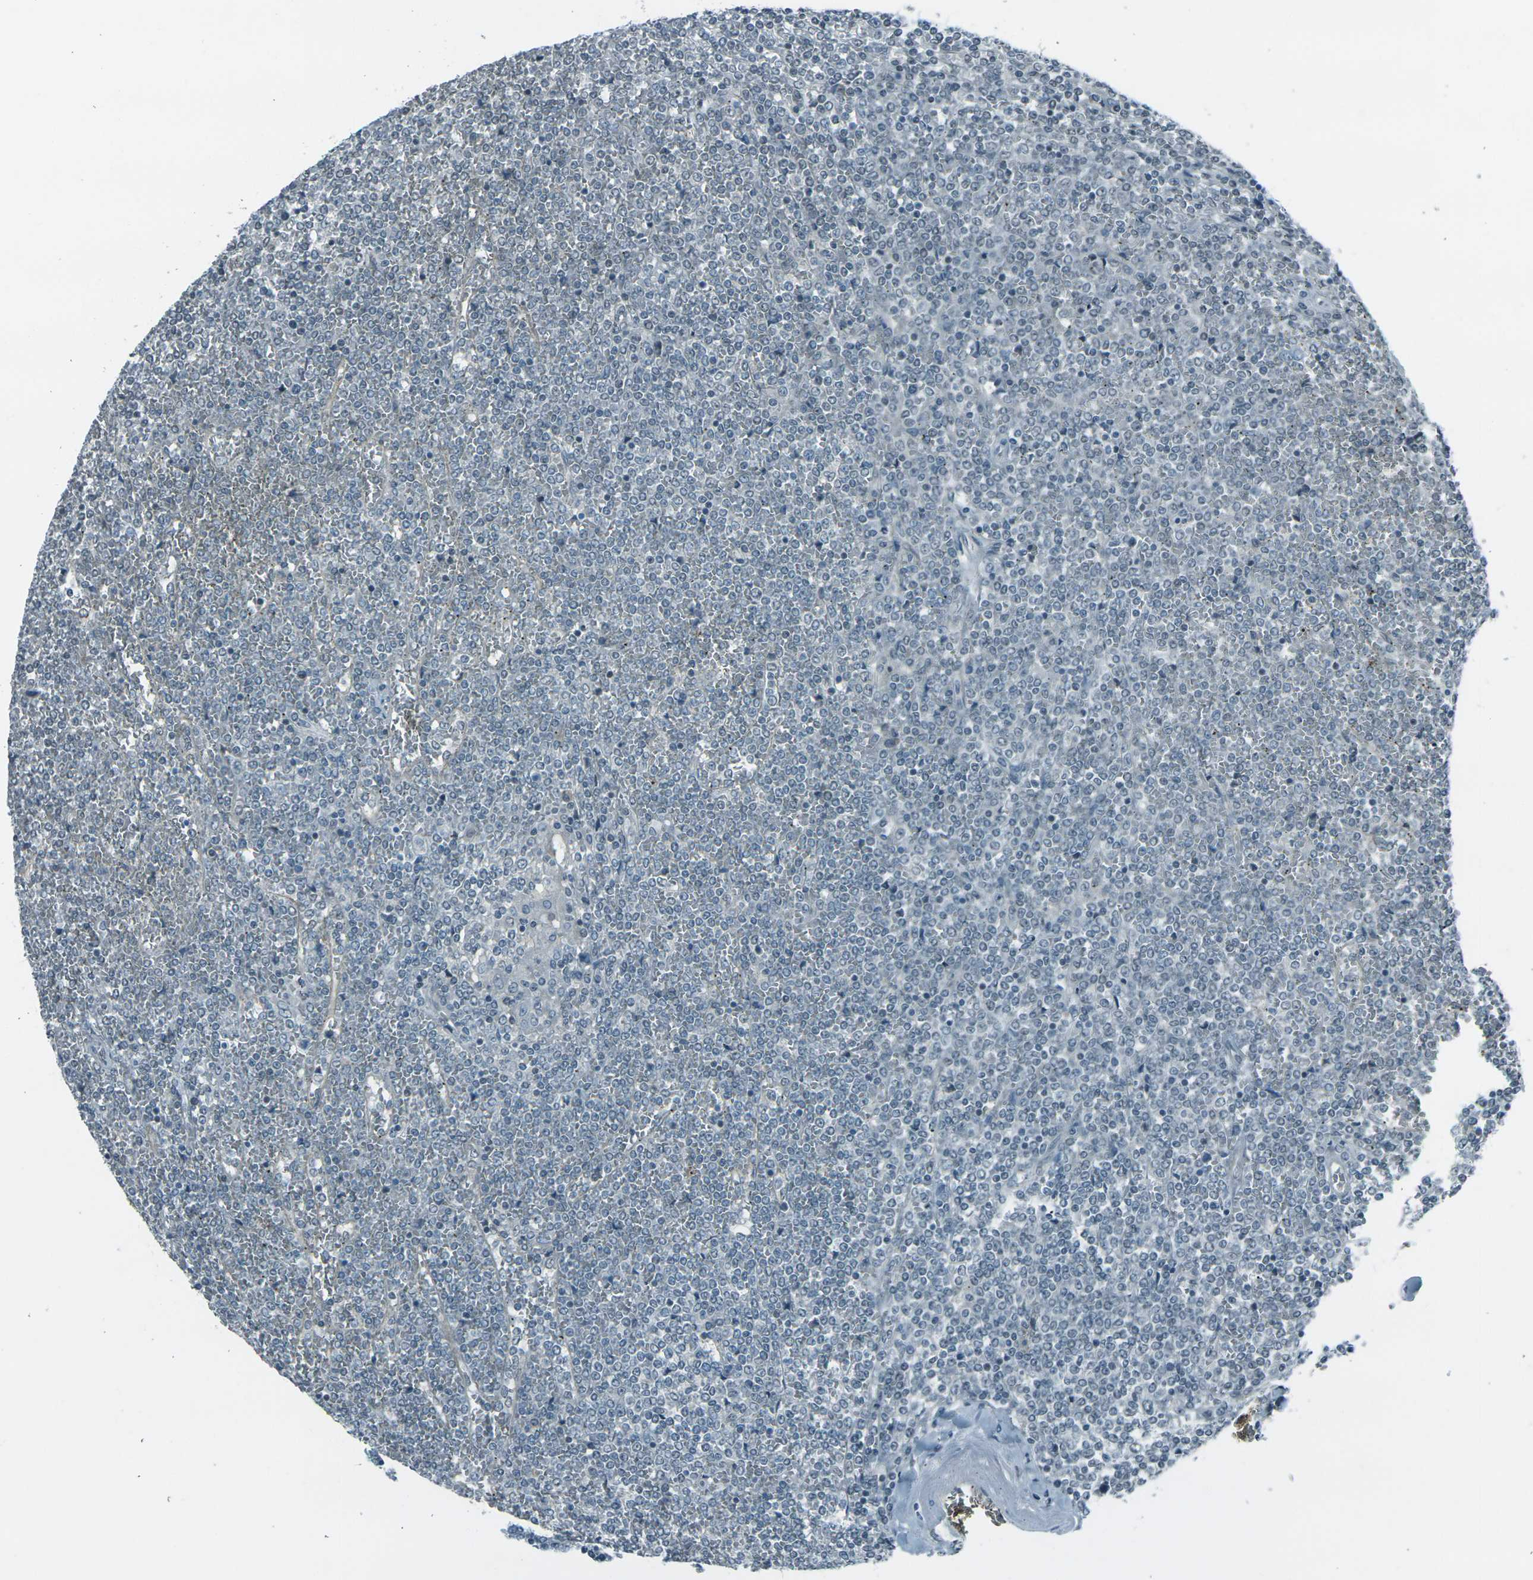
{"staining": {"intensity": "negative", "quantity": "none", "location": "none"}, "tissue": "lymphoma", "cell_type": "Tumor cells", "image_type": "cancer", "snomed": [{"axis": "morphology", "description": "Malignant lymphoma, non-Hodgkin's type, Low grade"}, {"axis": "topography", "description": "Spleen"}], "caption": "This is an immunohistochemistry (IHC) image of human malignant lymphoma, non-Hodgkin's type (low-grade). There is no staining in tumor cells.", "gene": "GPR19", "patient": {"sex": "female", "age": 19}}